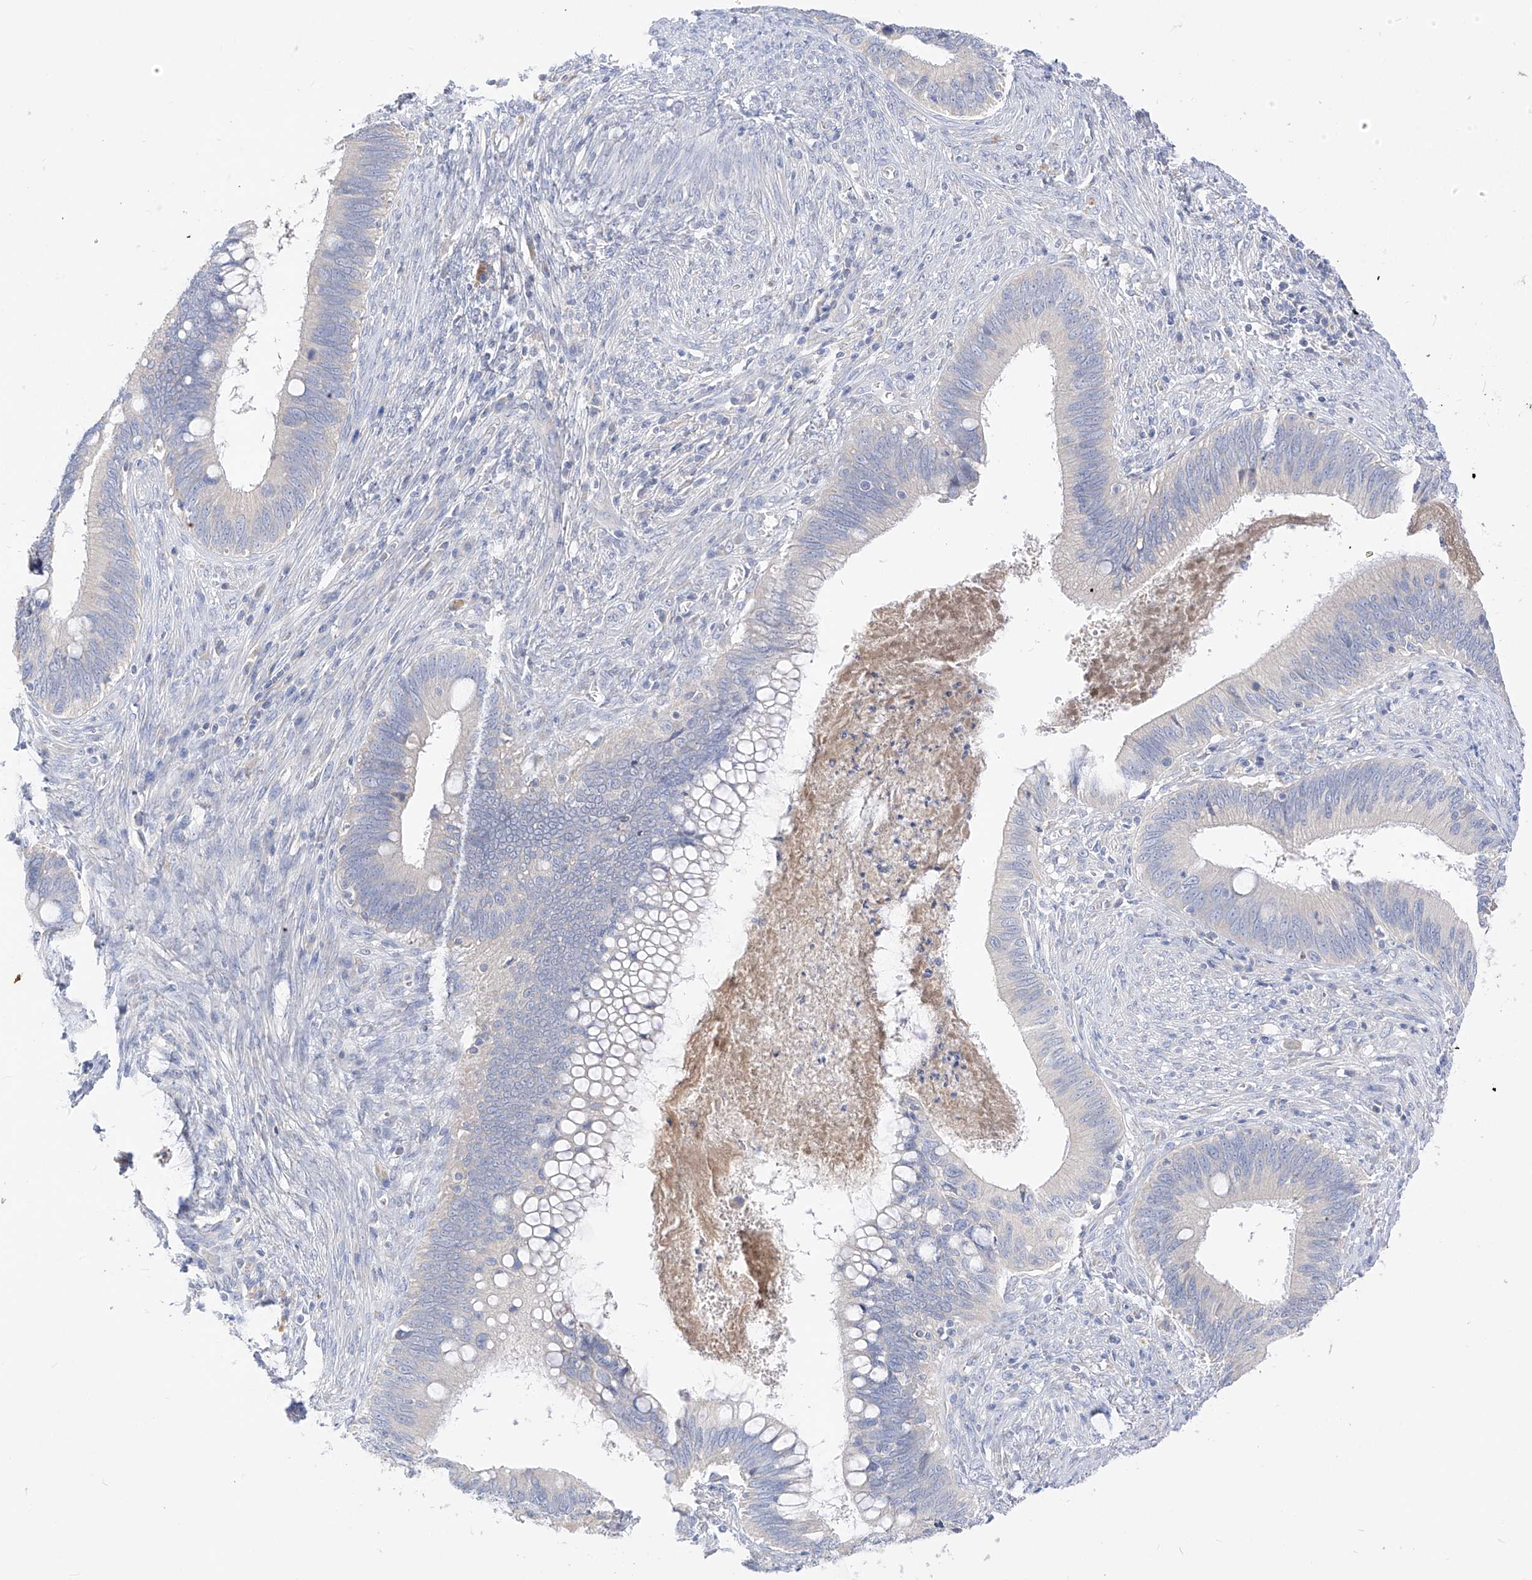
{"staining": {"intensity": "negative", "quantity": "none", "location": "none"}, "tissue": "cervical cancer", "cell_type": "Tumor cells", "image_type": "cancer", "snomed": [{"axis": "morphology", "description": "Adenocarcinoma, NOS"}, {"axis": "topography", "description": "Cervix"}], "caption": "A photomicrograph of cervical cancer stained for a protein exhibits no brown staining in tumor cells.", "gene": "RASA2", "patient": {"sex": "female", "age": 42}}